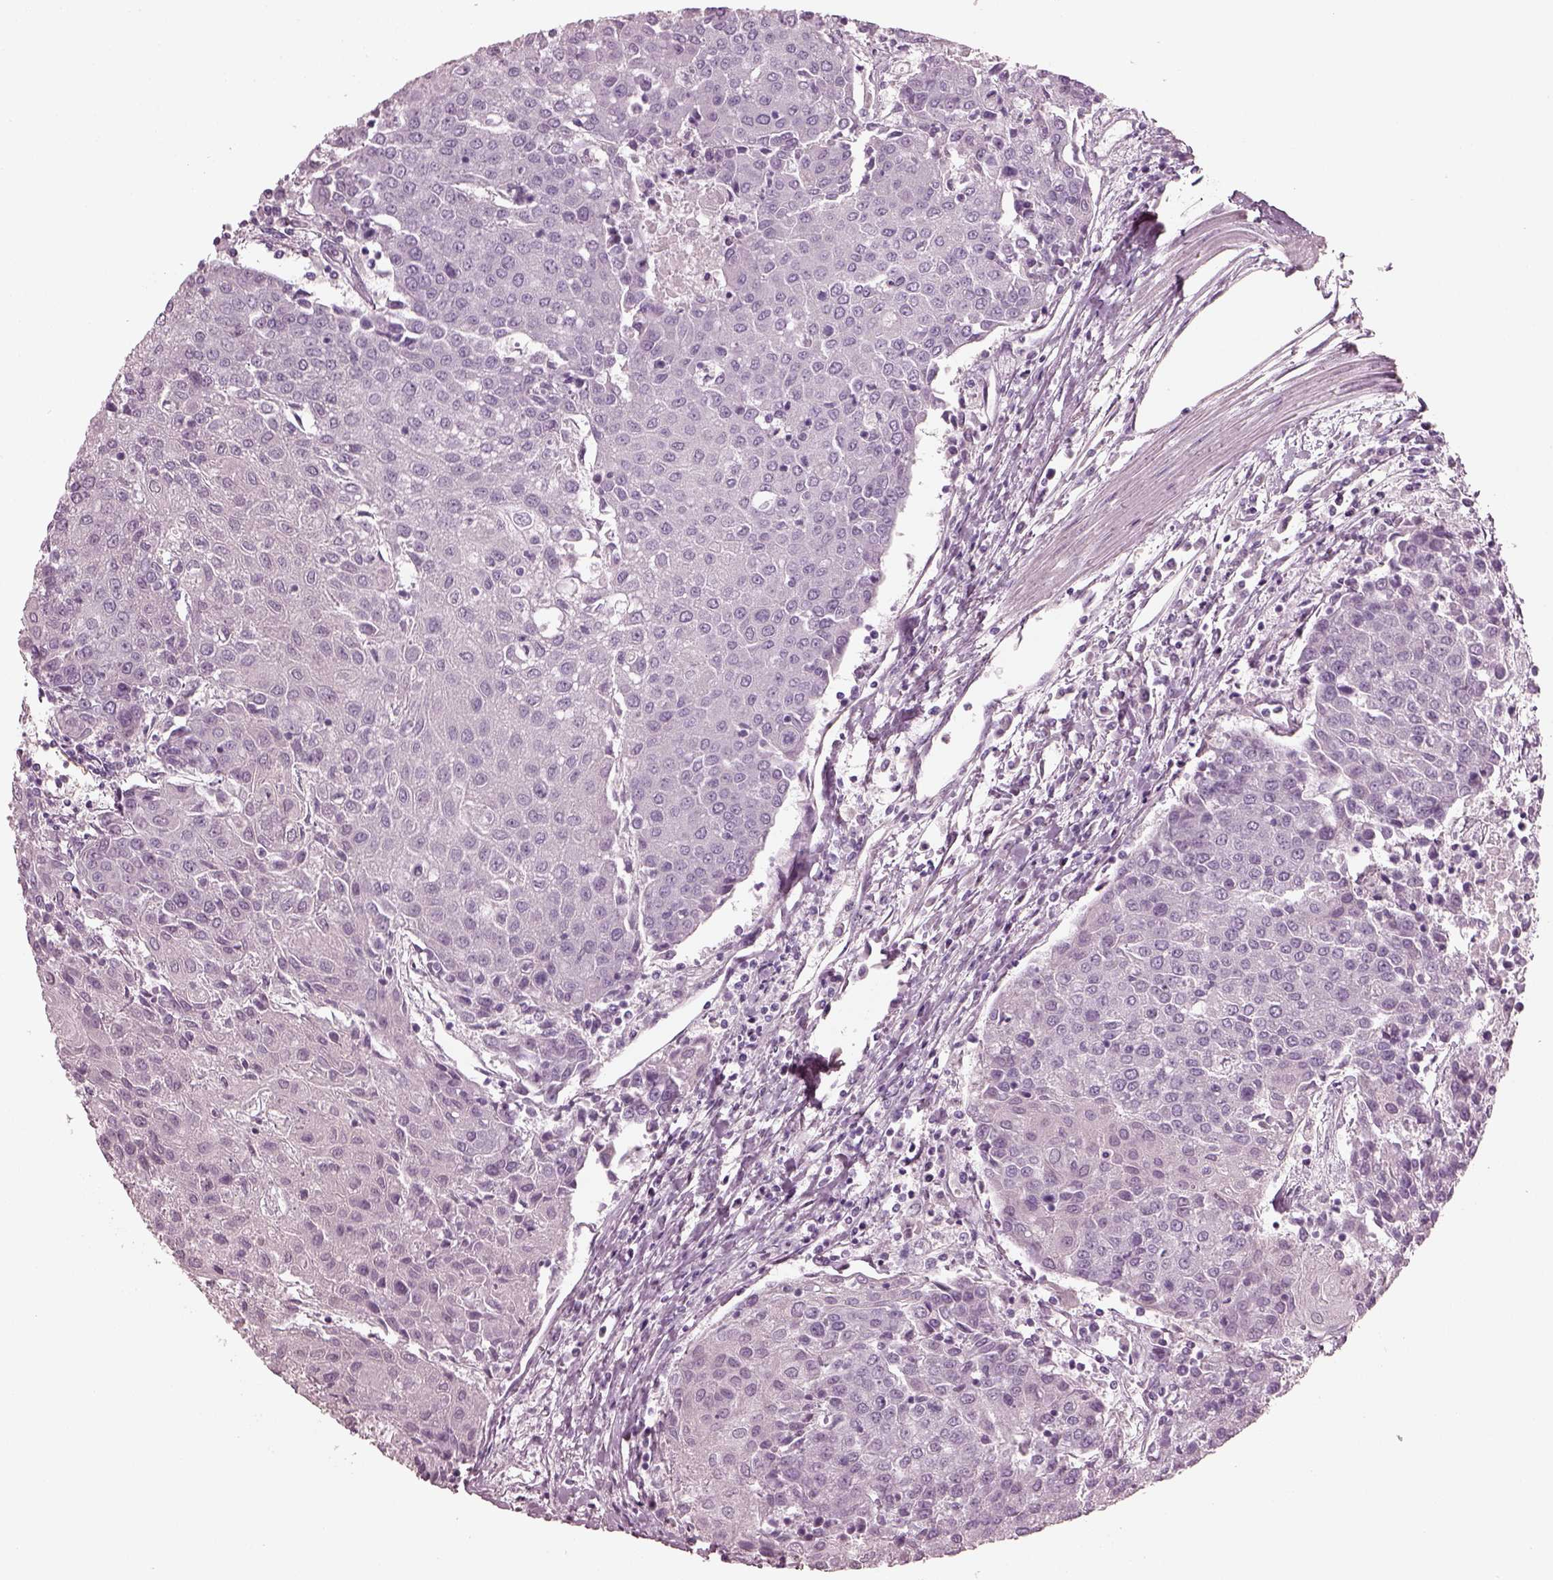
{"staining": {"intensity": "negative", "quantity": "none", "location": "none"}, "tissue": "urothelial cancer", "cell_type": "Tumor cells", "image_type": "cancer", "snomed": [{"axis": "morphology", "description": "Urothelial carcinoma, High grade"}, {"axis": "topography", "description": "Urinary bladder"}], "caption": "This photomicrograph is of high-grade urothelial carcinoma stained with IHC to label a protein in brown with the nuclei are counter-stained blue. There is no expression in tumor cells.", "gene": "EIF4E1B", "patient": {"sex": "female", "age": 85}}